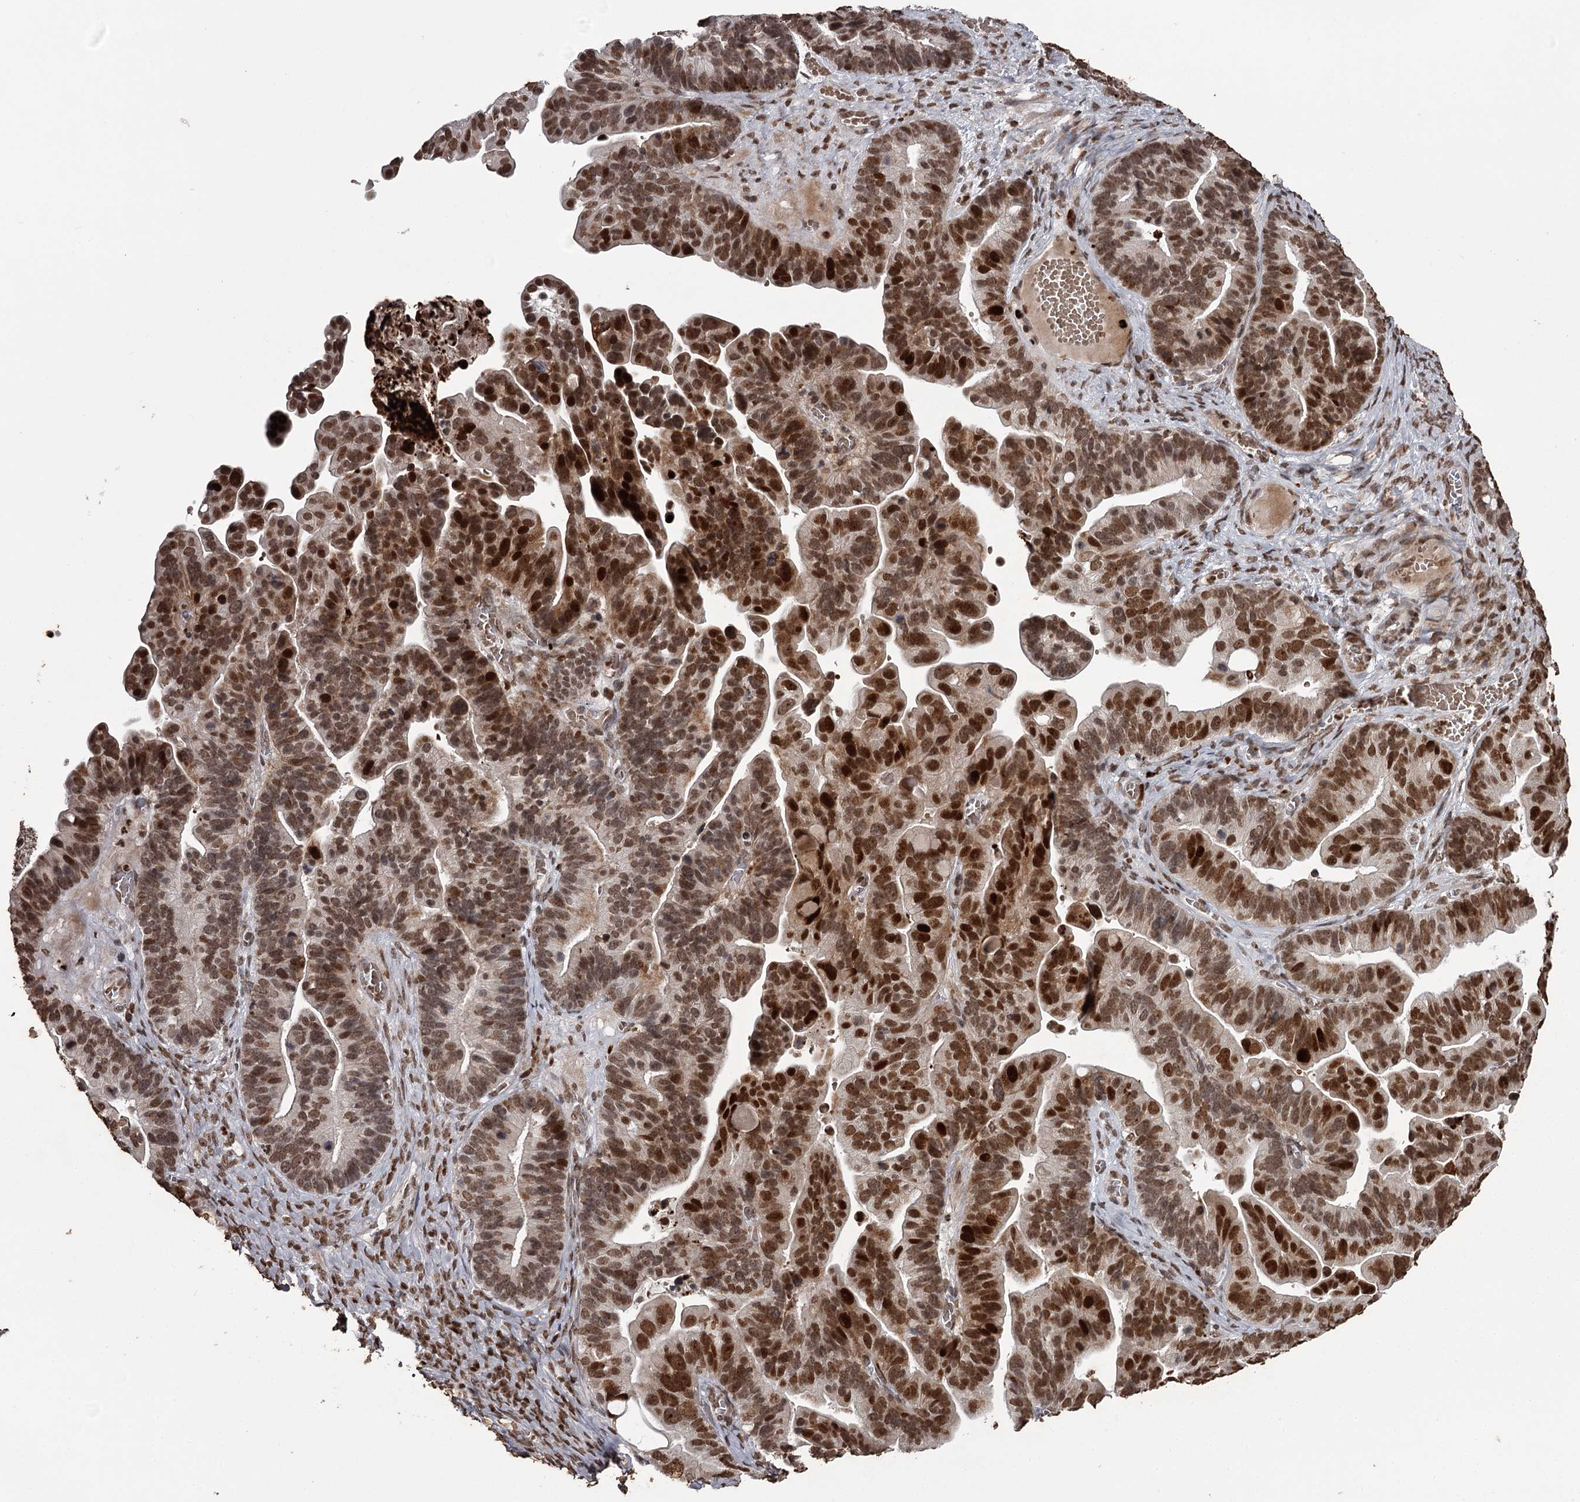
{"staining": {"intensity": "strong", "quantity": ">75%", "location": "nuclear"}, "tissue": "ovarian cancer", "cell_type": "Tumor cells", "image_type": "cancer", "snomed": [{"axis": "morphology", "description": "Cystadenocarcinoma, serous, NOS"}, {"axis": "topography", "description": "Ovary"}], "caption": "Approximately >75% of tumor cells in human ovarian cancer (serous cystadenocarcinoma) show strong nuclear protein staining as visualized by brown immunohistochemical staining.", "gene": "THYN1", "patient": {"sex": "female", "age": 56}}